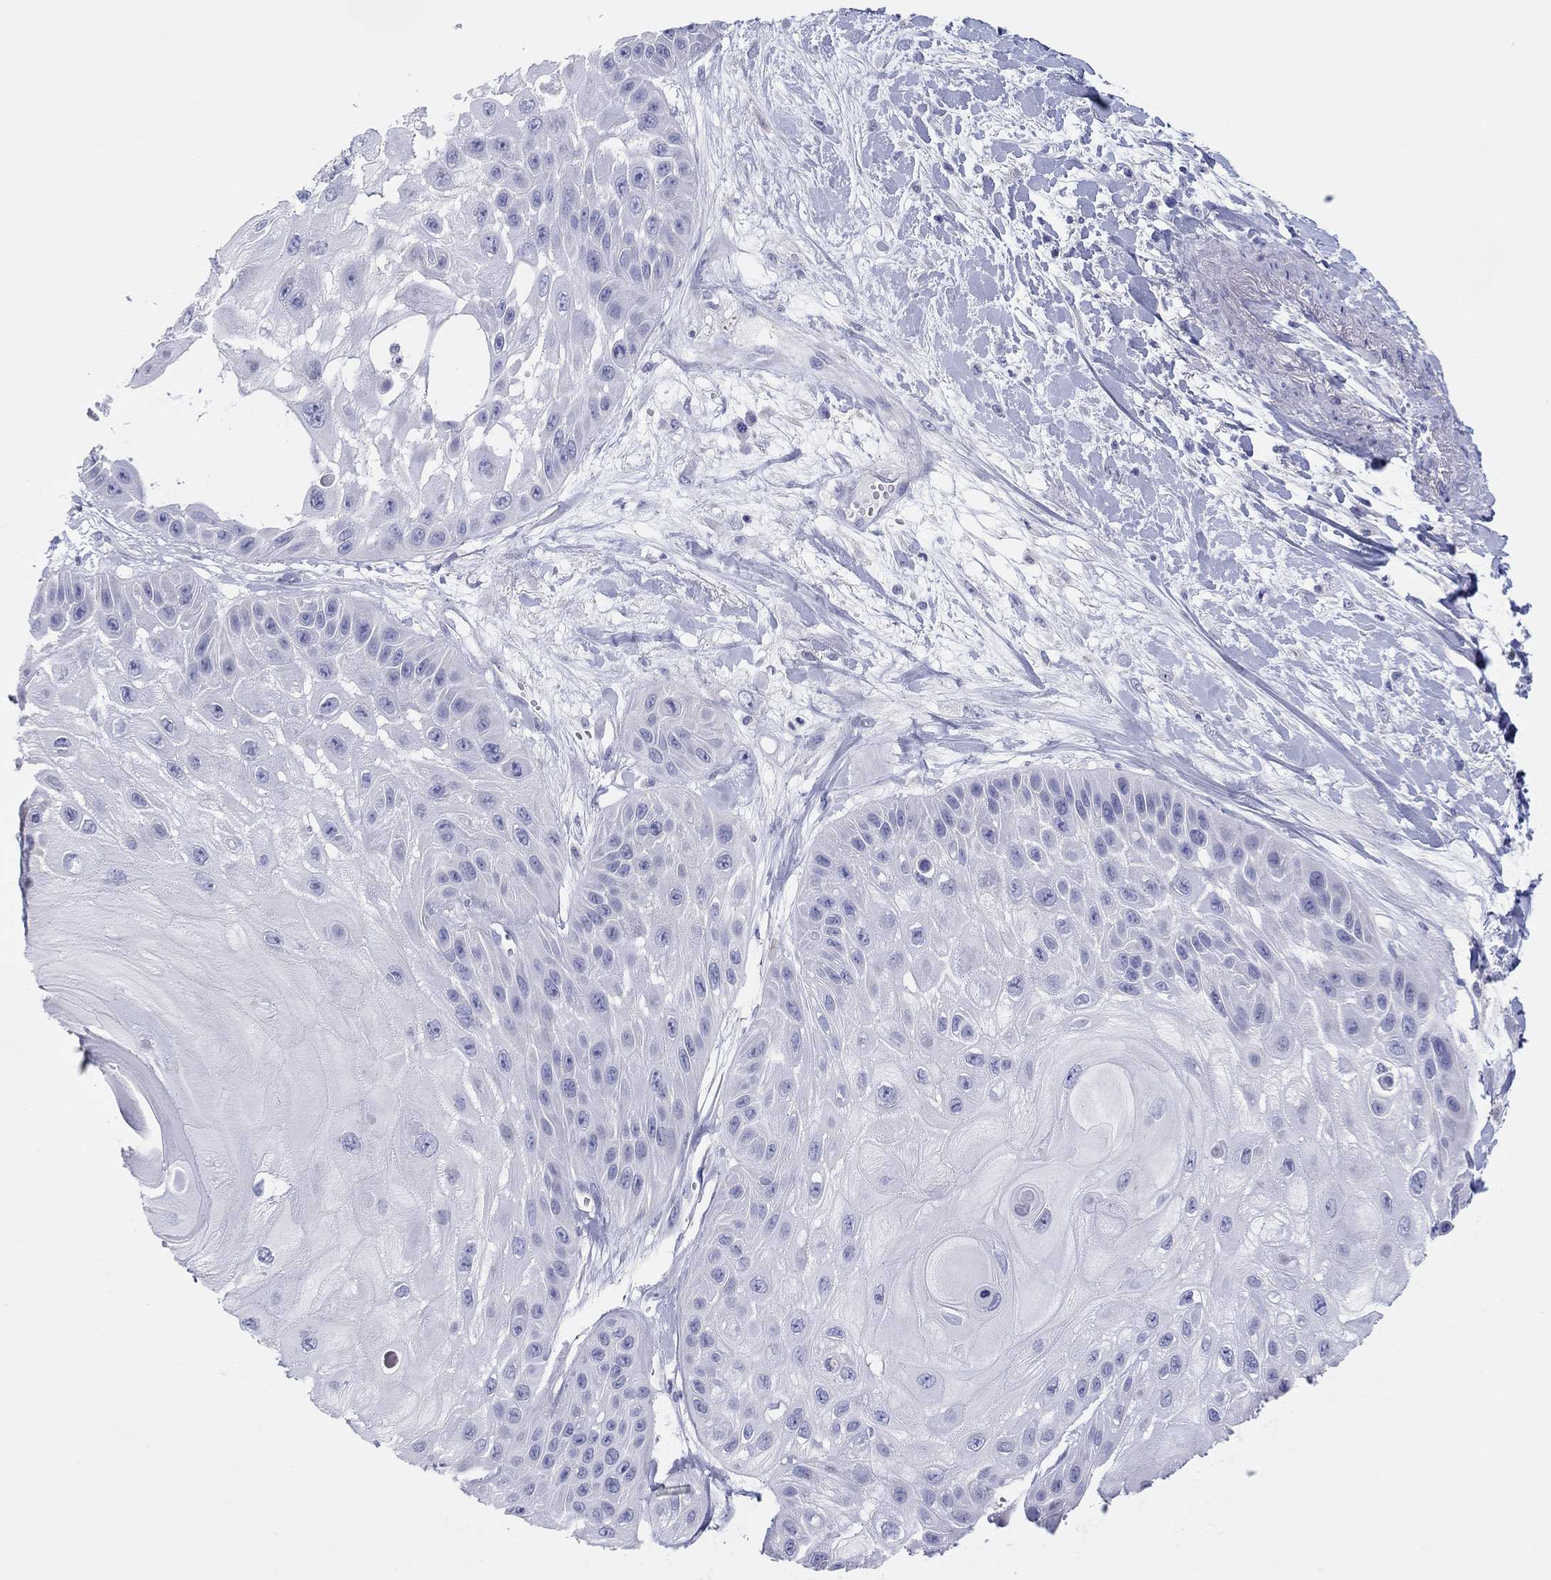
{"staining": {"intensity": "negative", "quantity": "none", "location": "none"}, "tissue": "skin cancer", "cell_type": "Tumor cells", "image_type": "cancer", "snomed": [{"axis": "morphology", "description": "Normal tissue, NOS"}, {"axis": "morphology", "description": "Squamous cell carcinoma, NOS"}, {"axis": "topography", "description": "Skin"}], "caption": "Image shows no protein staining in tumor cells of squamous cell carcinoma (skin) tissue. (Immunohistochemistry, brightfield microscopy, high magnification).", "gene": "ERICH3", "patient": {"sex": "male", "age": 79}}